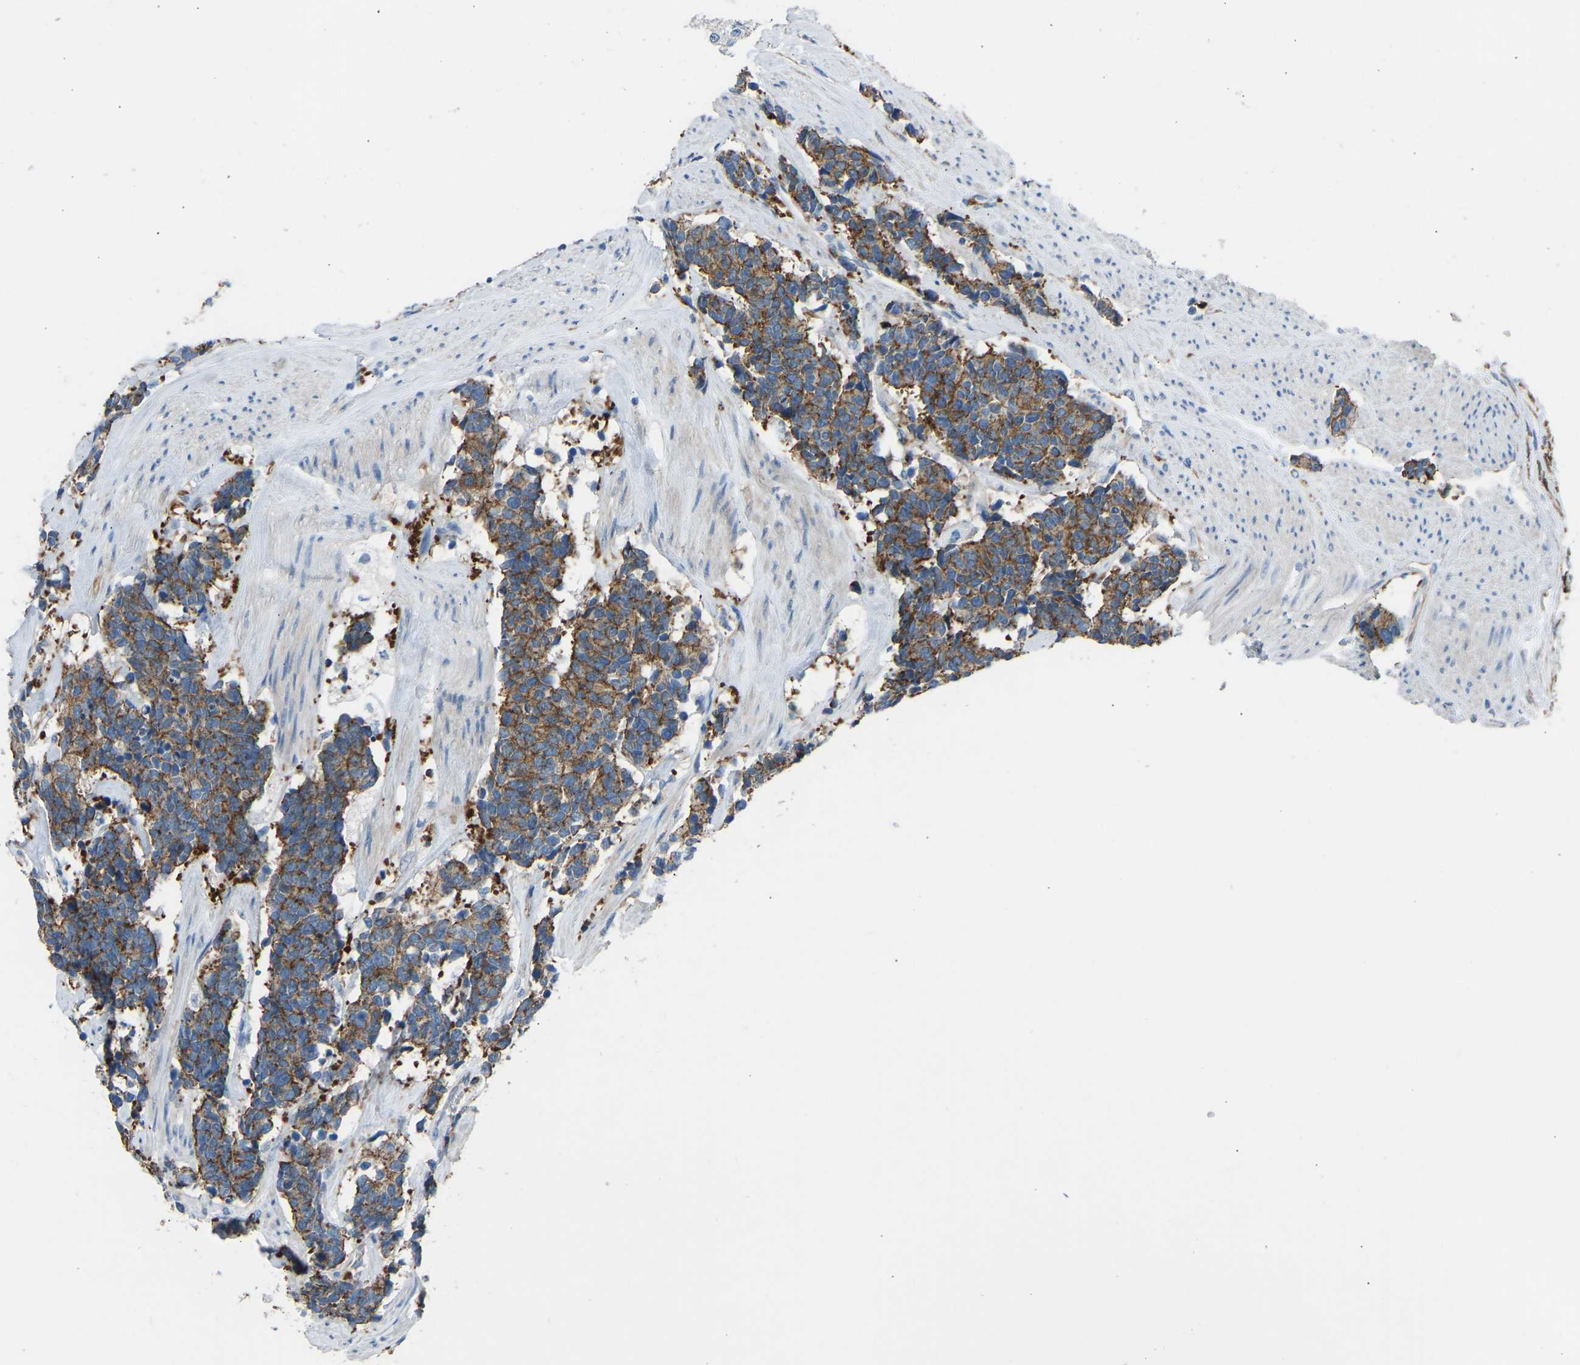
{"staining": {"intensity": "strong", "quantity": ">75%", "location": "cytoplasmic/membranous"}, "tissue": "carcinoid", "cell_type": "Tumor cells", "image_type": "cancer", "snomed": [{"axis": "morphology", "description": "Carcinoma, NOS"}, {"axis": "morphology", "description": "Carcinoid, malignant, NOS"}, {"axis": "topography", "description": "Urinary bladder"}], "caption": "Immunohistochemical staining of carcinoid (malignant) shows high levels of strong cytoplasmic/membranous staining in about >75% of tumor cells.", "gene": "MYH10", "patient": {"sex": "male", "age": 57}}